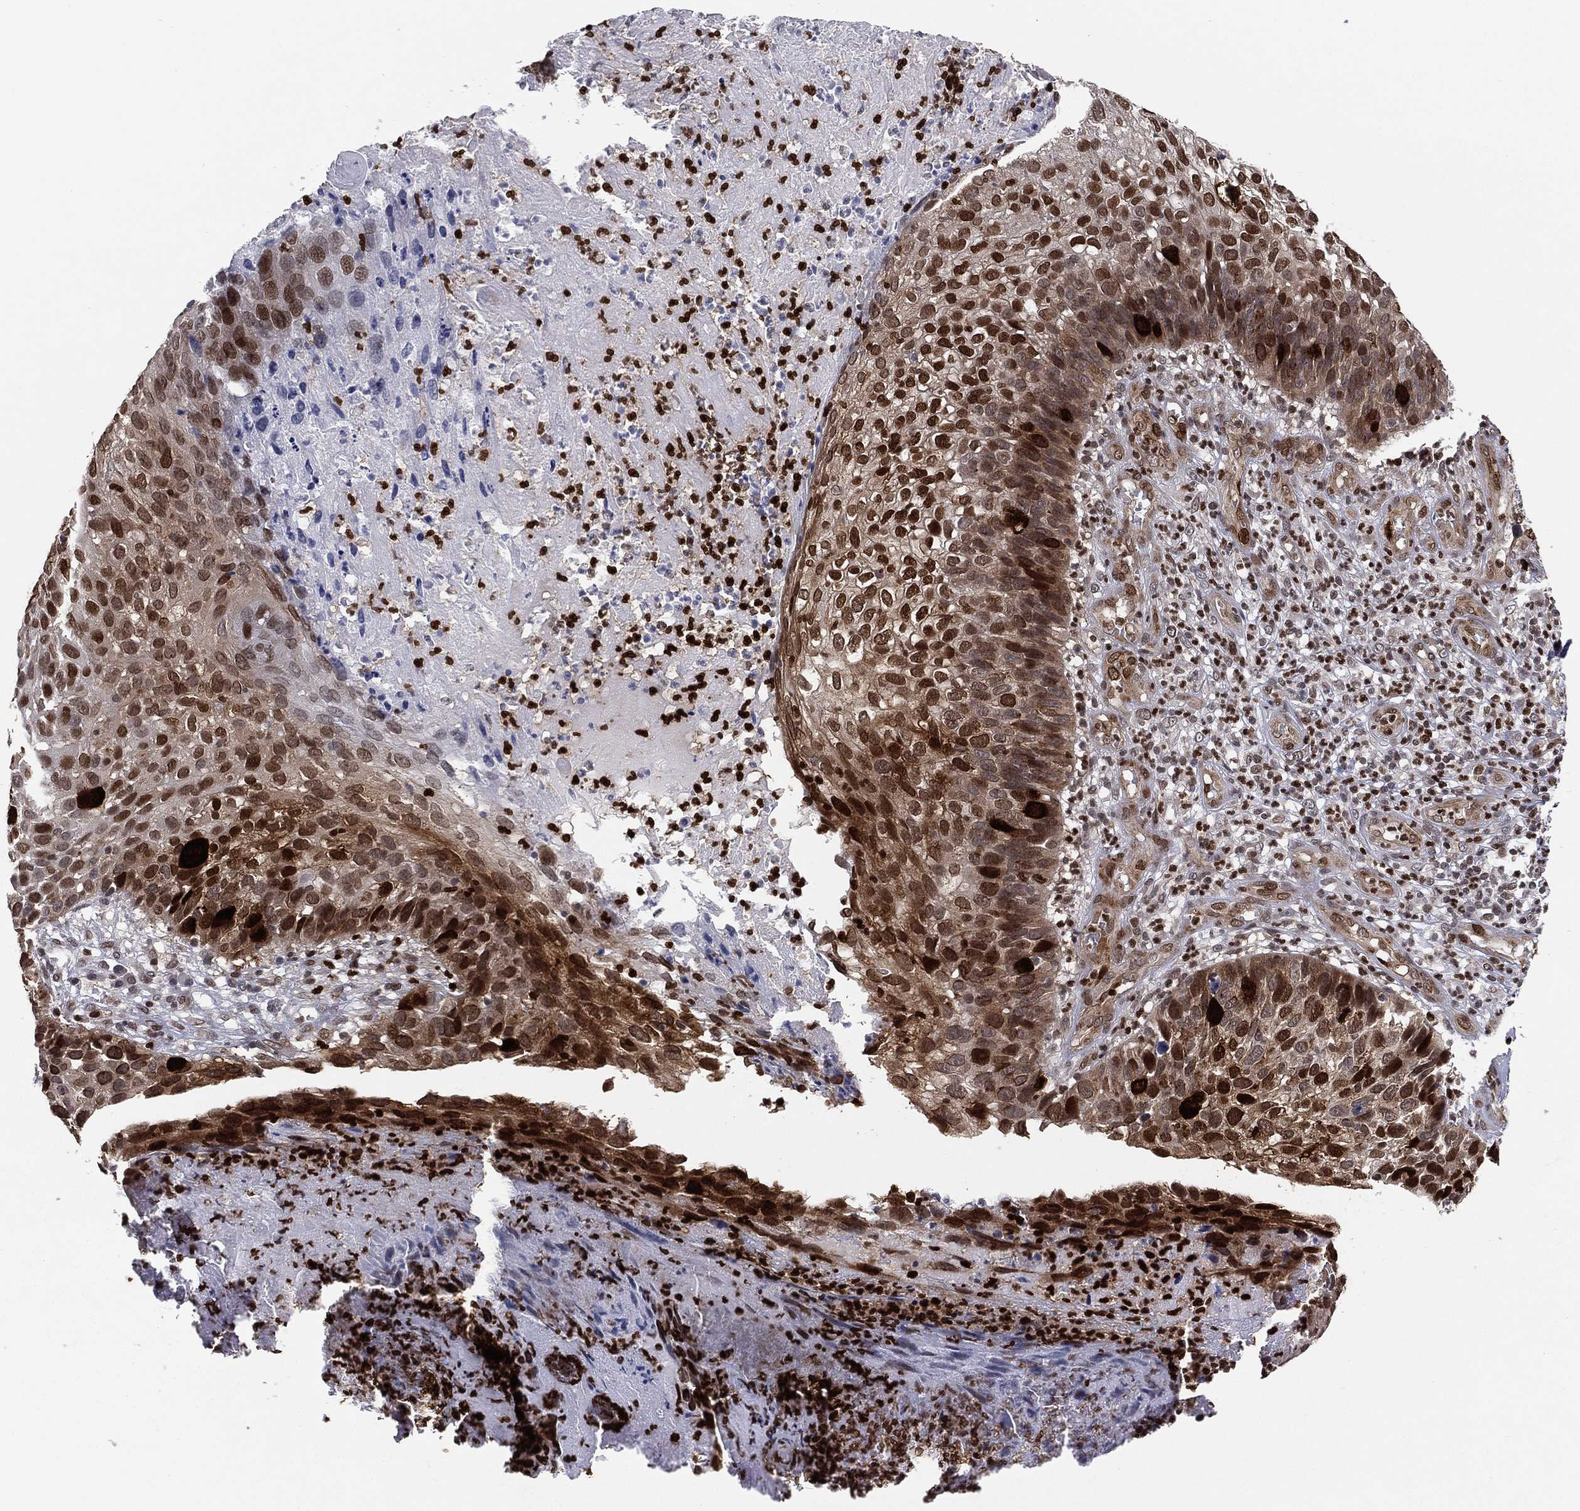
{"staining": {"intensity": "strong", "quantity": "25%-75%", "location": "nuclear"}, "tissue": "skin cancer", "cell_type": "Tumor cells", "image_type": "cancer", "snomed": [{"axis": "morphology", "description": "Squamous cell carcinoma, NOS"}, {"axis": "topography", "description": "Skin"}], "caption": "This image shows skin squamous cell carcinoma stained with immunohistochemistry (IHC) to label a protein in brown. The nuclear of tumor cells show strong positivity for the protein. Nuclei are counter-stained blue.", "gene": "LMNB1", "patient": {"sex": "male", "age": 92}}